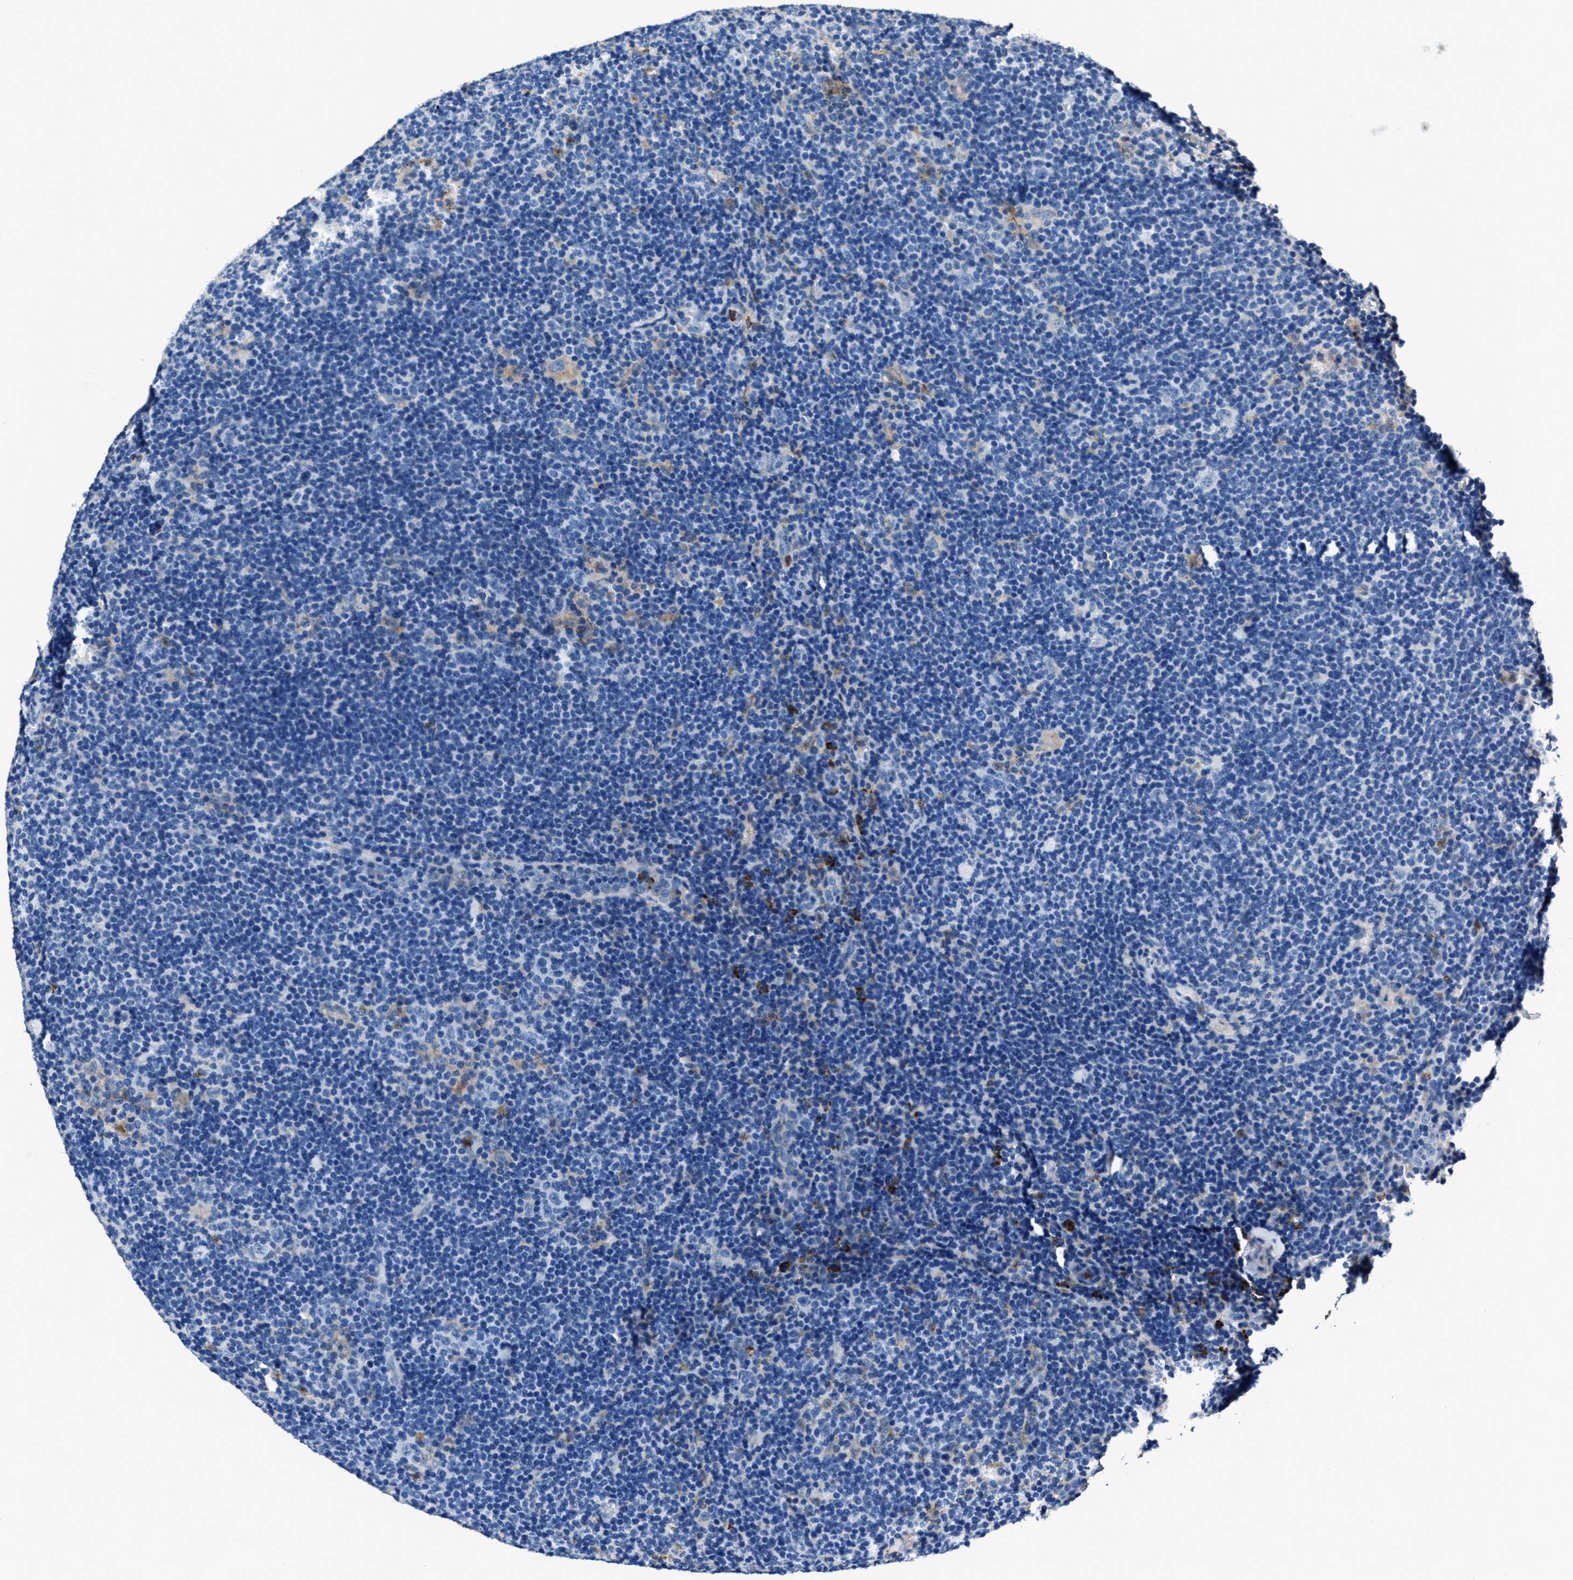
{"staining": {"intensity": "negative", "quantity": "none", "location": "none"}, "tissue": "lymphoma", "cell_type": "Tumor cells", "image_type": "cancer", "snomed": [{"axis": "morphology", "description": "Hodgkin's disease, NOS"}, {"axis": "topography", "description": "Lymph node"}], "caption": "Human lymphoma stained for a protein using immunohistochemistry demonstrates no expression in tumor cells.", "gene": "FGL2", "patient": {"sex": "female", "age": 57}}